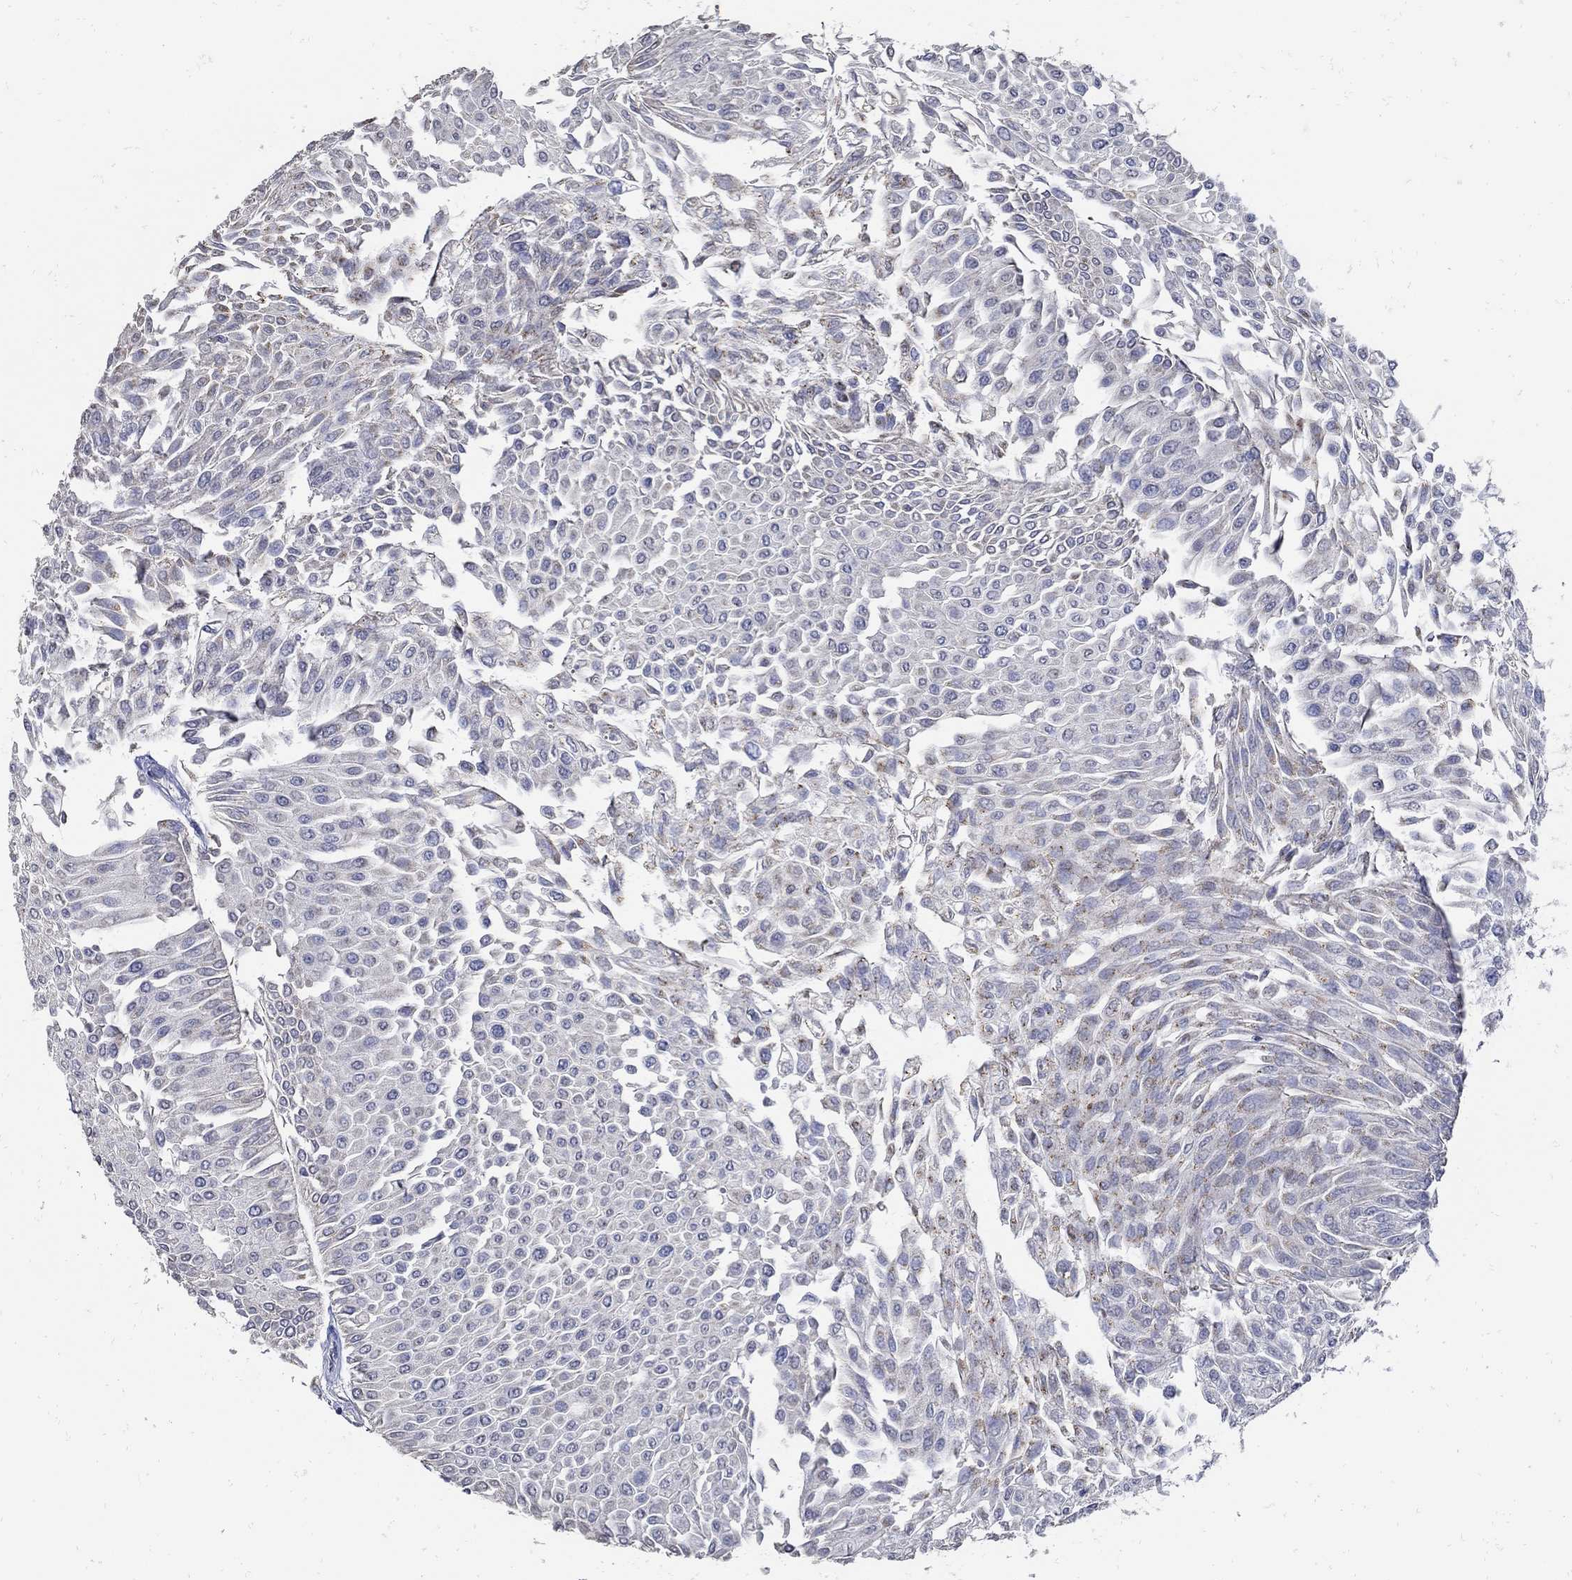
{"staining": {"intensity": "moderate", "quantity": "<25%", "location": "cytoplasmic/membranous"}, "tissue": "urothelial cancer", "cell_type": "Tumor cells", "image_type": "cancer", "snomed": [{"axis": "morphology", "description": "Urothelial carcinoma, Low grade"}, {"axis": "topography", "description": "Urinary bladder"}], "caption": "Tumor cells reveal low levels of moderate cytoplasmic/membranous expression in approximately <25% of cells in human urothelial carcinoma (low-grade). (brown staining indicates protein expression, while blue staining denotes nuclei).", "gene": "KCNN3", "patient": {"sex": "male", "age": 67}}